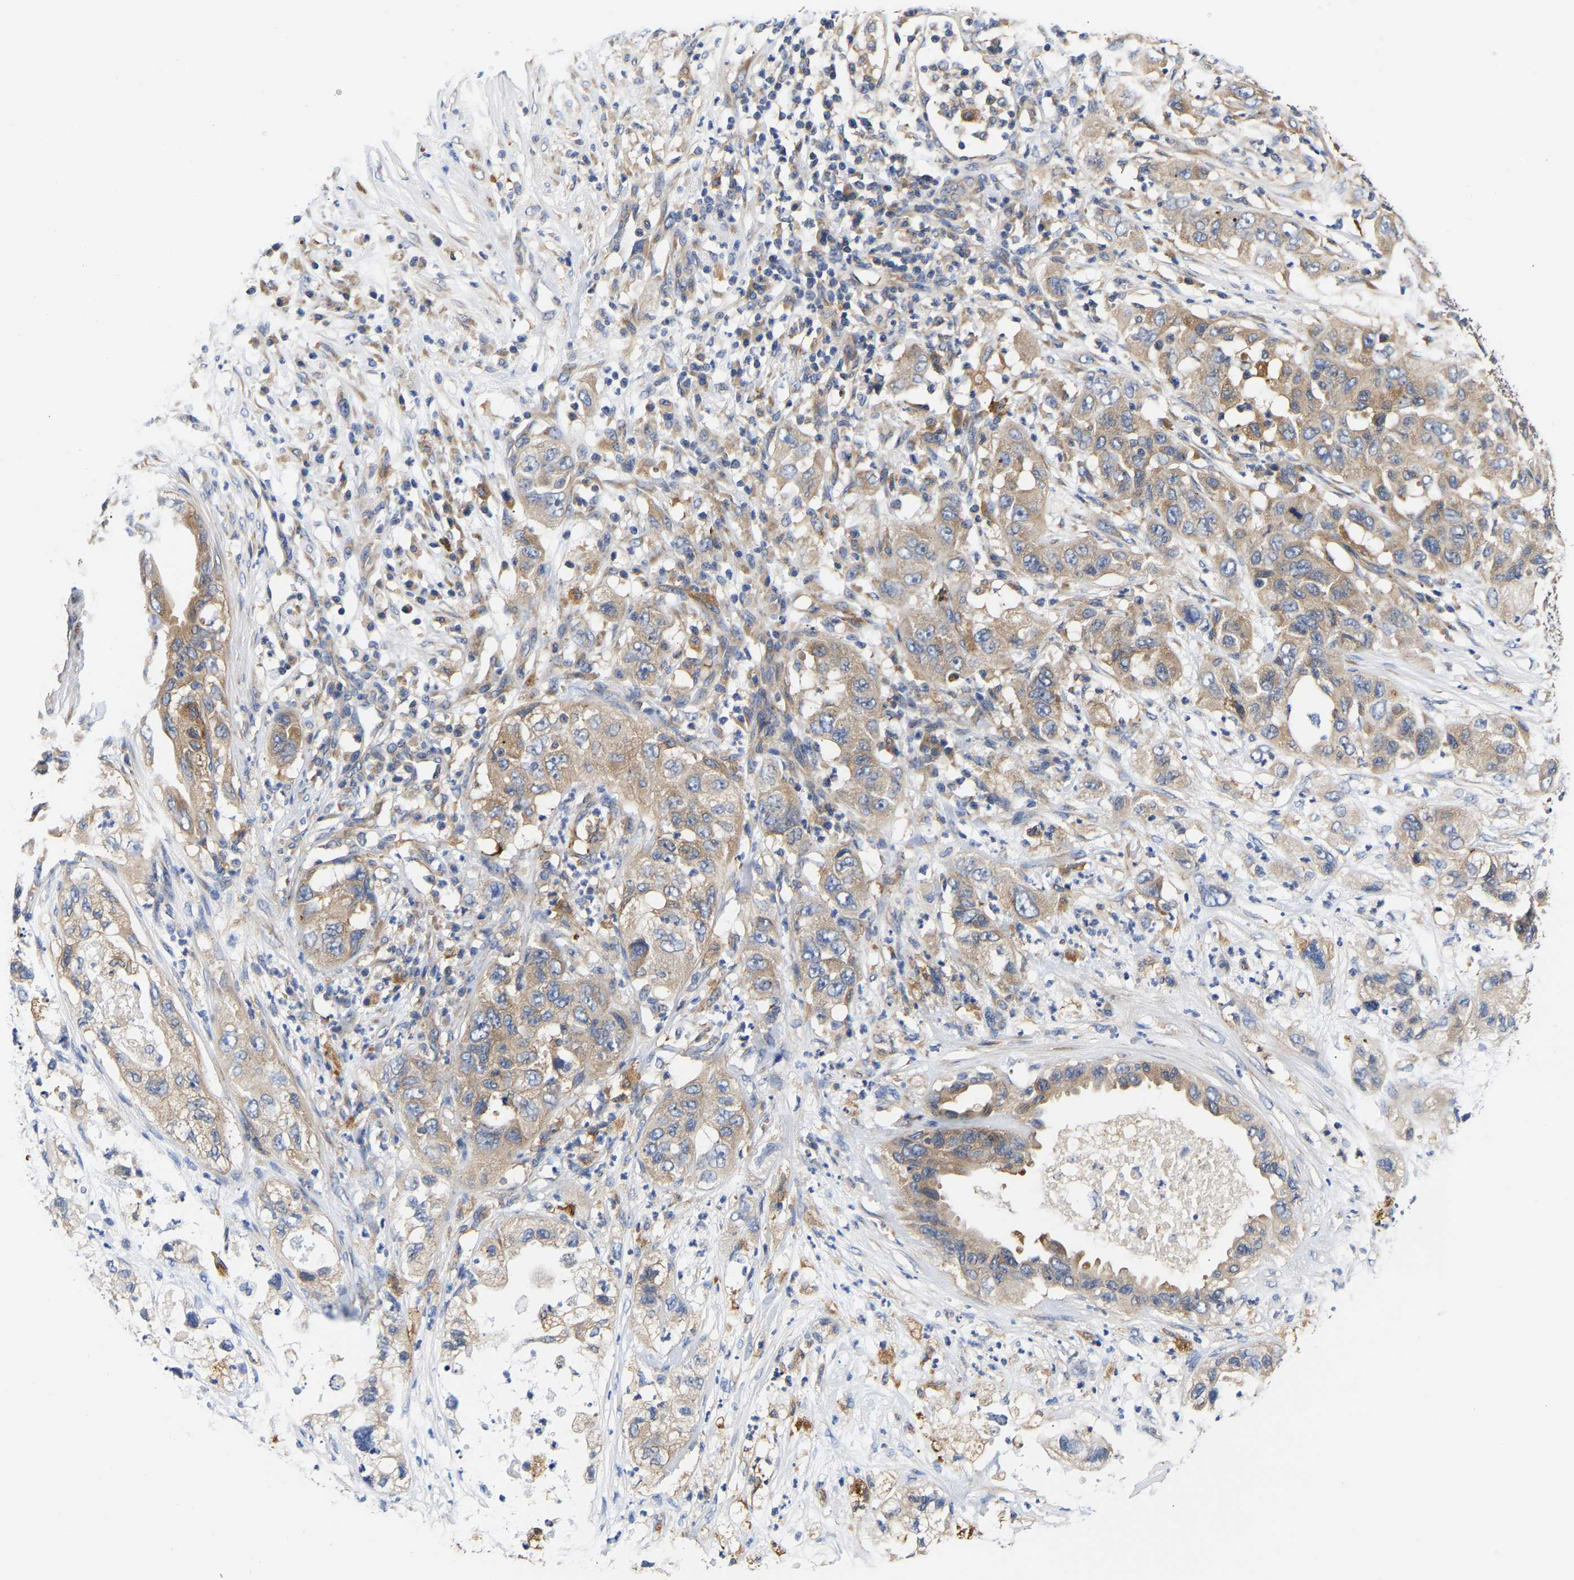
{"staining": {"intensity": "moderate", "quantity": ">75%", "location": "cytoplasmic/membranous"}, "tissue": "pancreatic cancer", "cell_type": "Tumor cells", "image_type": "cancer", "snomed": [{"axis": "morphology", "description": "Adenocarcinoma, NOS"}, {"axis": "topography", "description": "Pancreas"}], "caption": "DAB (3,3'-diaminobenzidine) immunohistochemical staining of pancreatic adenocarcinoma displays moderate cytoplasmic/membranous protein staining in about >75% of tumor cells. The protein of interest is stained brown, and the nuclei are stained in blue (DAB IHC with brightfield microscopy, high magnification).", "gene": "CCDC6", "patient": {"sex": "female", "age": 78}}